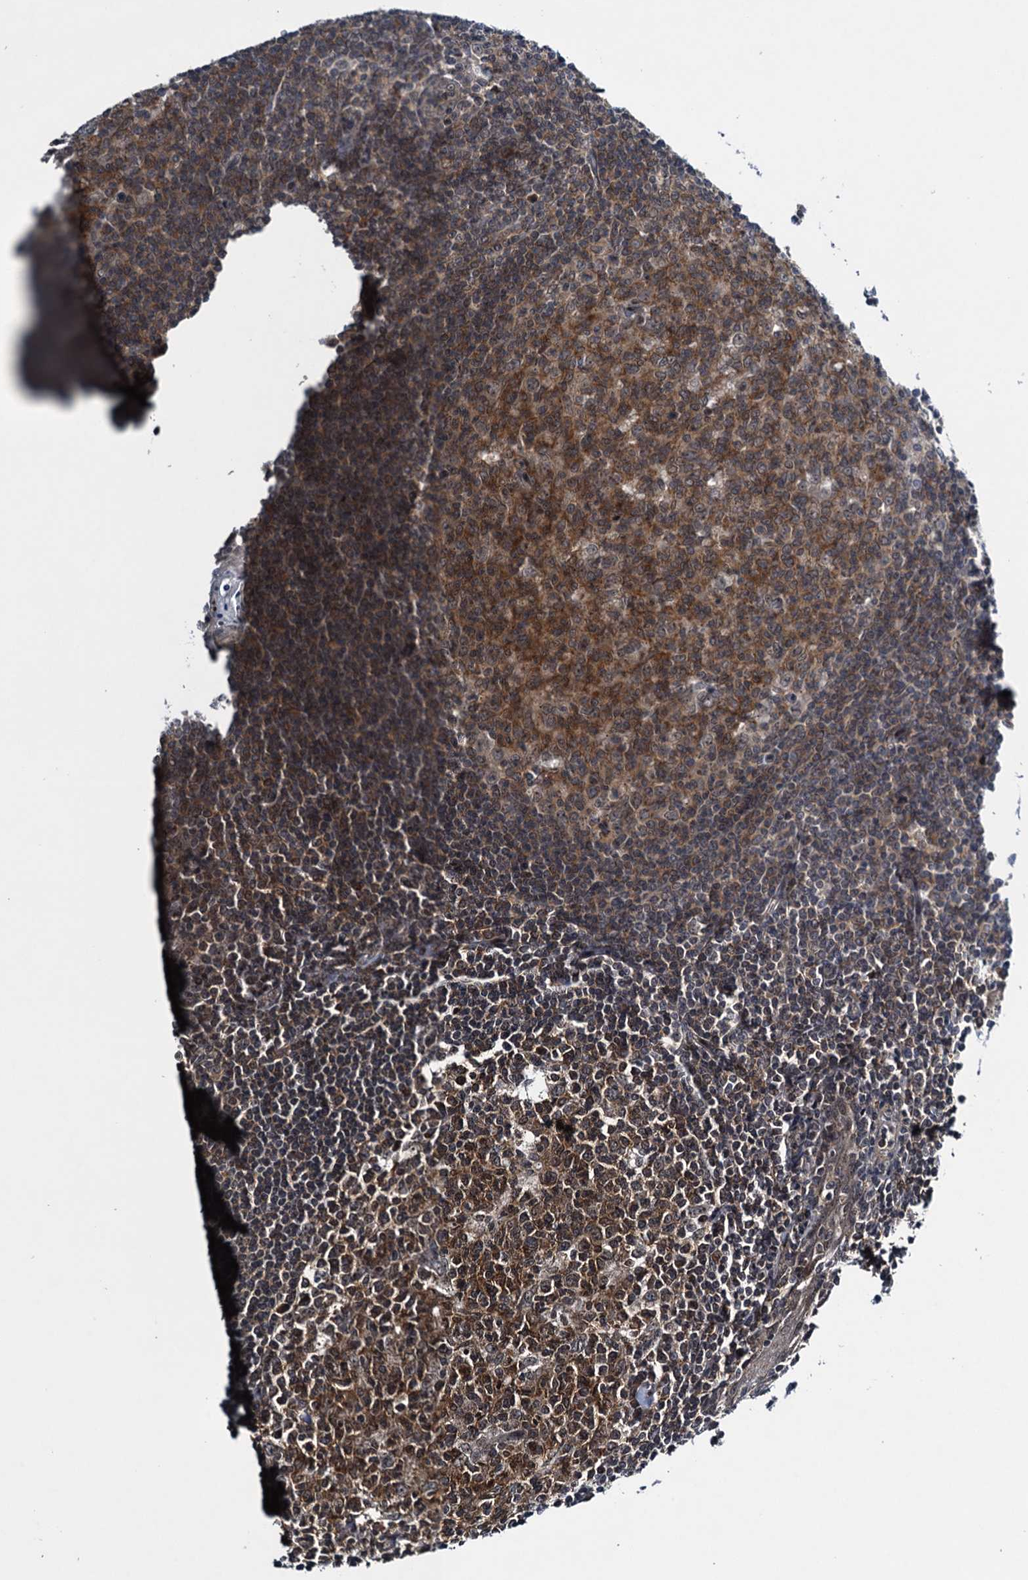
{"staining": {"intensity": "strong", "quantity": ">75%", "location": "cytoplasmic/membranous"}, "tissue": "tonsil", "cell_type": "Germinal center cells", "image_type": "normal", "snomed": [{"axis": "morphology", "description": "Normal tissue, NOS"}, {"axis": "topography", "description": "Tonsil"}], "caption": "This micrograph displays immunohistochemistry (IHC) staining of benign tonsil, with high strong cytoplasmic/membranous positivity in about >75% of germinal center cells.", "gene": "RNF165", "patient": {"sex": "male", "age": 27}}